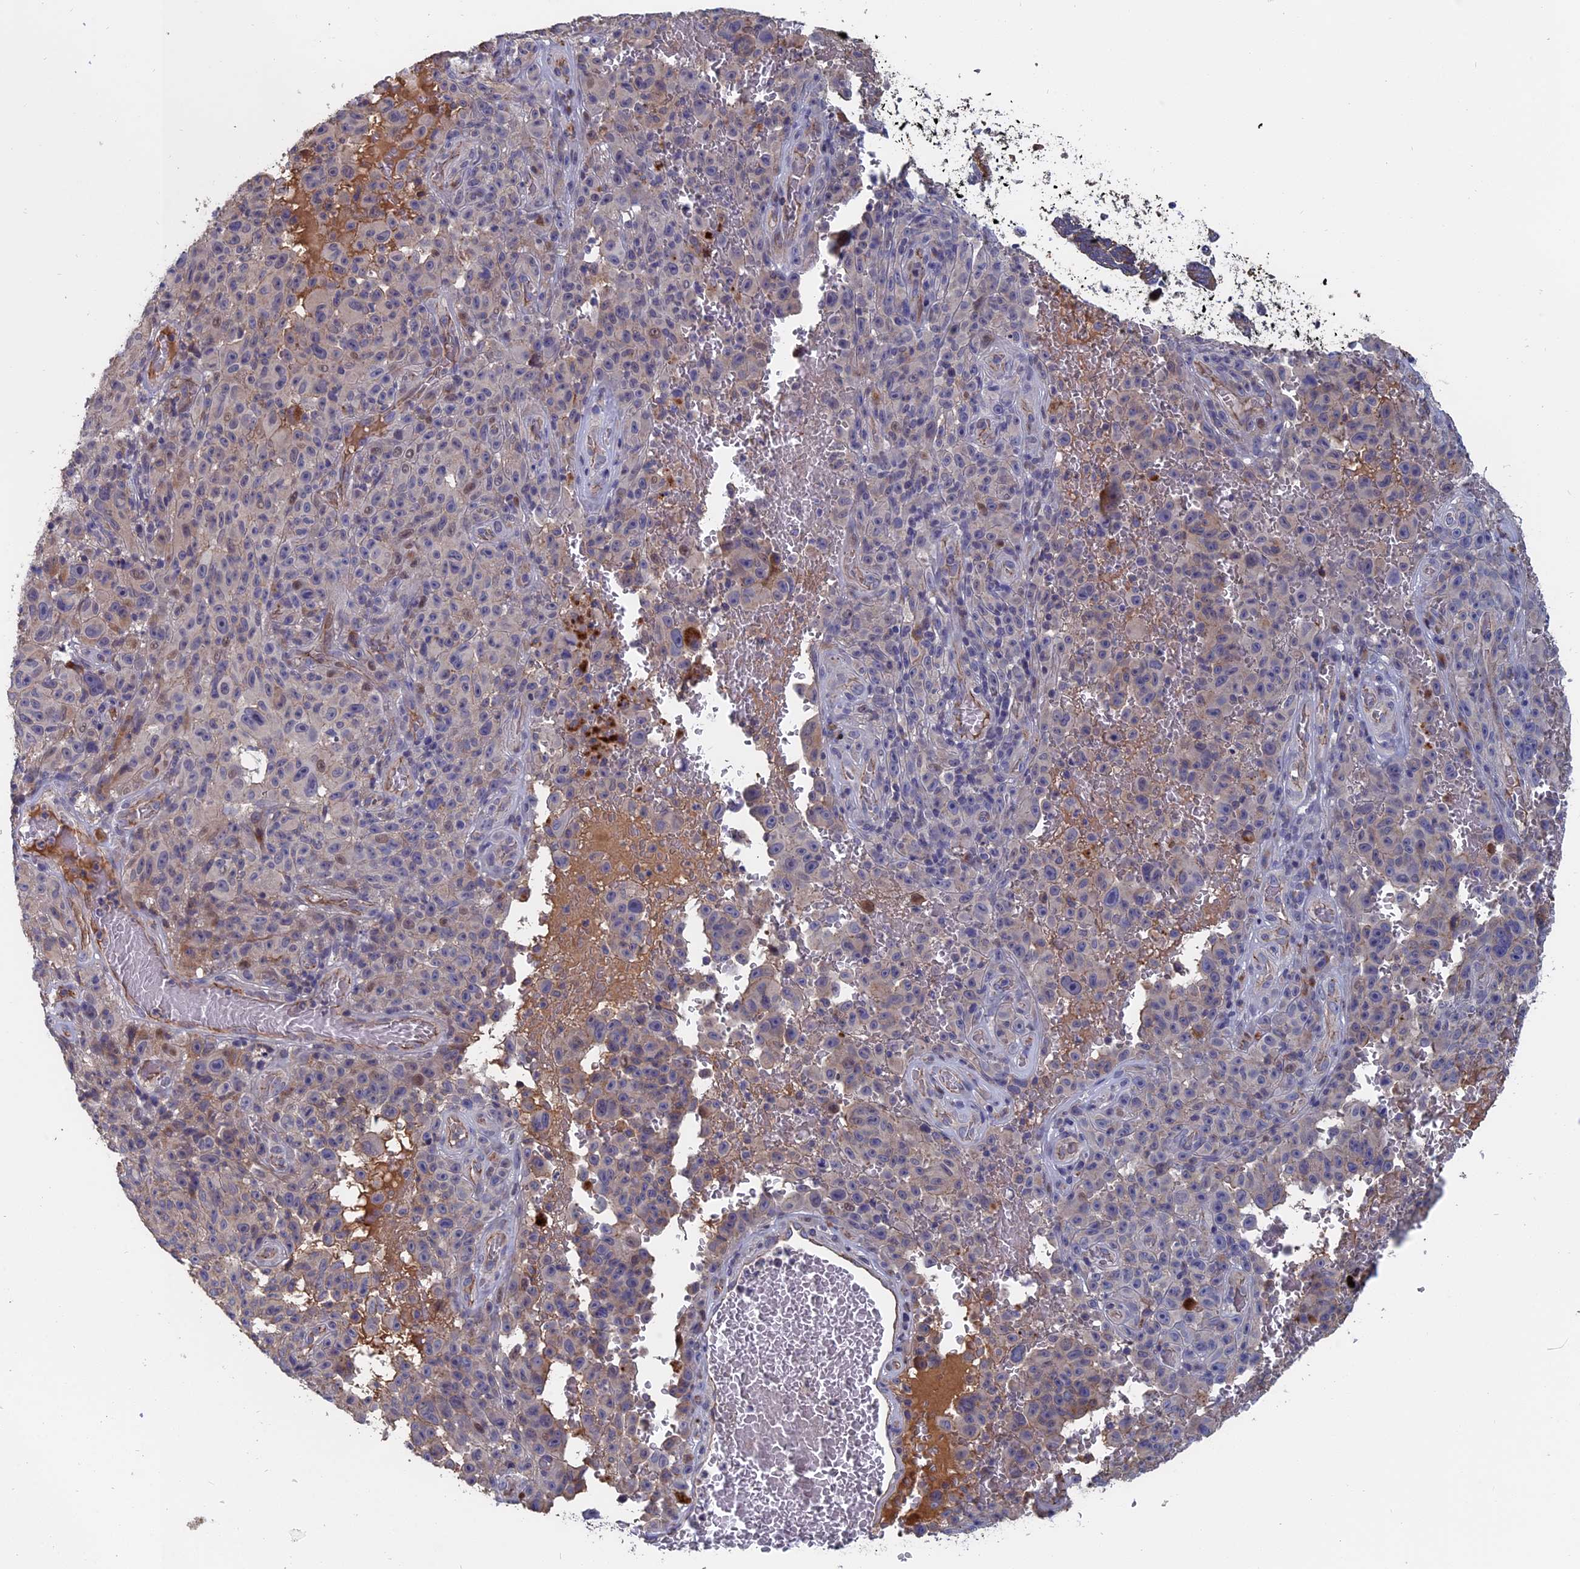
{"staining": {"intensity": "negative", "quantity": "none", "location": "none"}, "tissue": "melanoma", "cell_type": "Tumor cells", "image_type": "cancer", "snomed": [{"axis": "morphology", "description": "Malignant melanoma, NOS"}, {"axis": "topography", "description": "Skin"}], "caption": "Tumor cells are negative for brown protein staining in malignant melanoma. (Brightfield microscopy of DAB immunohistochemistry at high magnification).", "gene": "SLC33A1", "patient": {"sex": "female", "age": 82}}